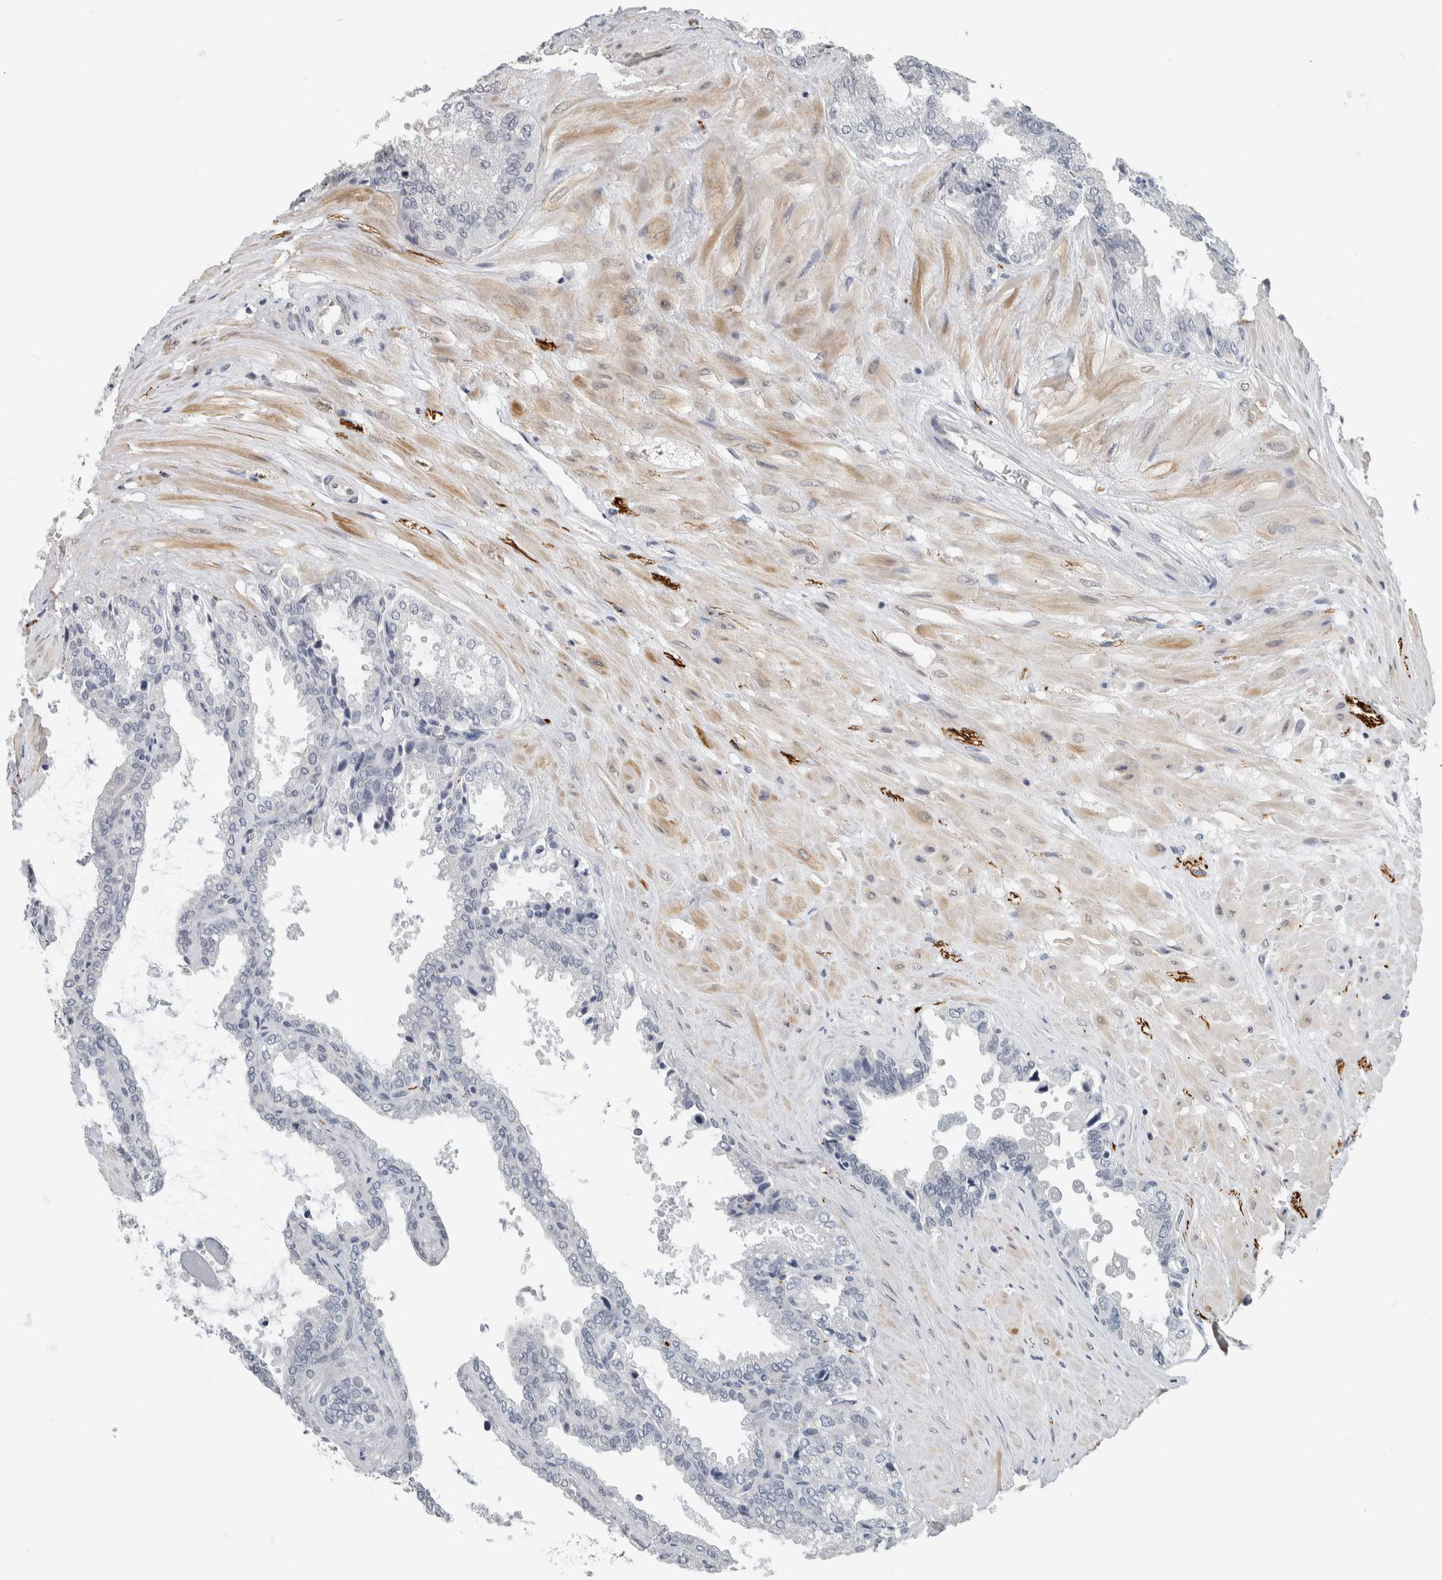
{"staining": {"intensity": "negative", "quantity": "none", "location": "none"}, "tissue": "seminal vesicle", "cell_type": "Glandular cells", "image_type": "normal", "snomed": [{"axis": "morphology", "description": "Normal tissue, NOS"}, {"axis": "topography", "description": "Seminal veicle"}], "caption": "Immunohistochemistry (IHC) photomicrograph of unremarkable seminal vesicle: human seminal vesicle stained with DAB demonstrates no significant protein staining in glandular cells.", "gene": "NEFM", "patient": {"sex": "male", "age": 46}}